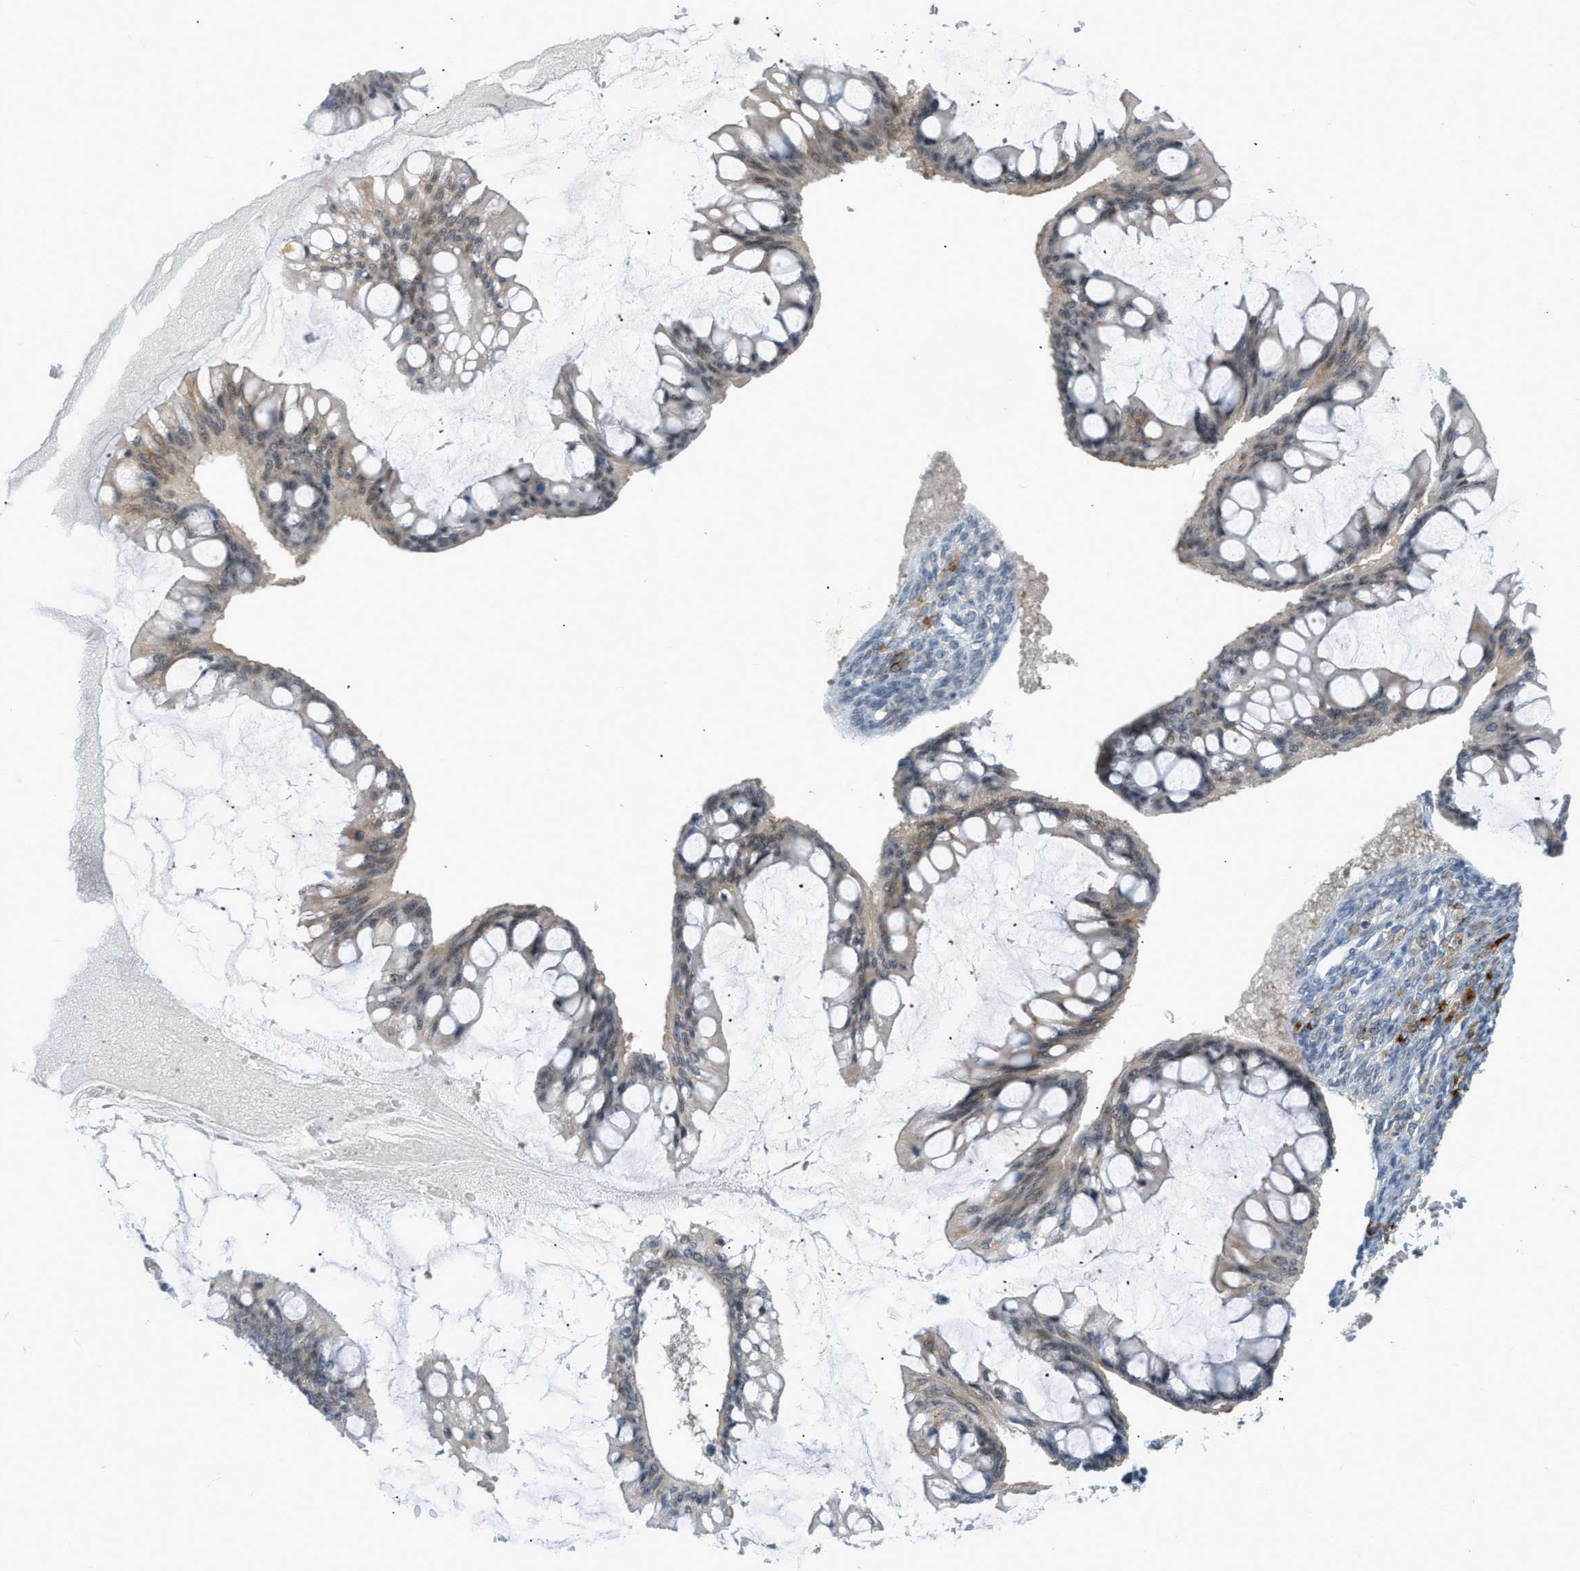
{"staining": {"intensity": "moderate", "quantity": "<25%", "location": "cytoplasmic/membranous"}, "tissue": "ovarian cancer", "cell_type": "Tumor cells", "image_type": "cancer", "snomed": [{"axis": "morphology", "description": "Cystadenocarcinoma, mucinous, NOS"}, {"axis": "topography", "description": "Ovary"}], "caption": "This is an image of immunohistochemistry (IHC) staining of mucinous cystadenocarcinoma (ovarian), which shows moderate positivity in the cytoplasmic/membranous of tumor cells.", "gene": "ZNF408", "patient": {"sex": "female", "age": 73}}